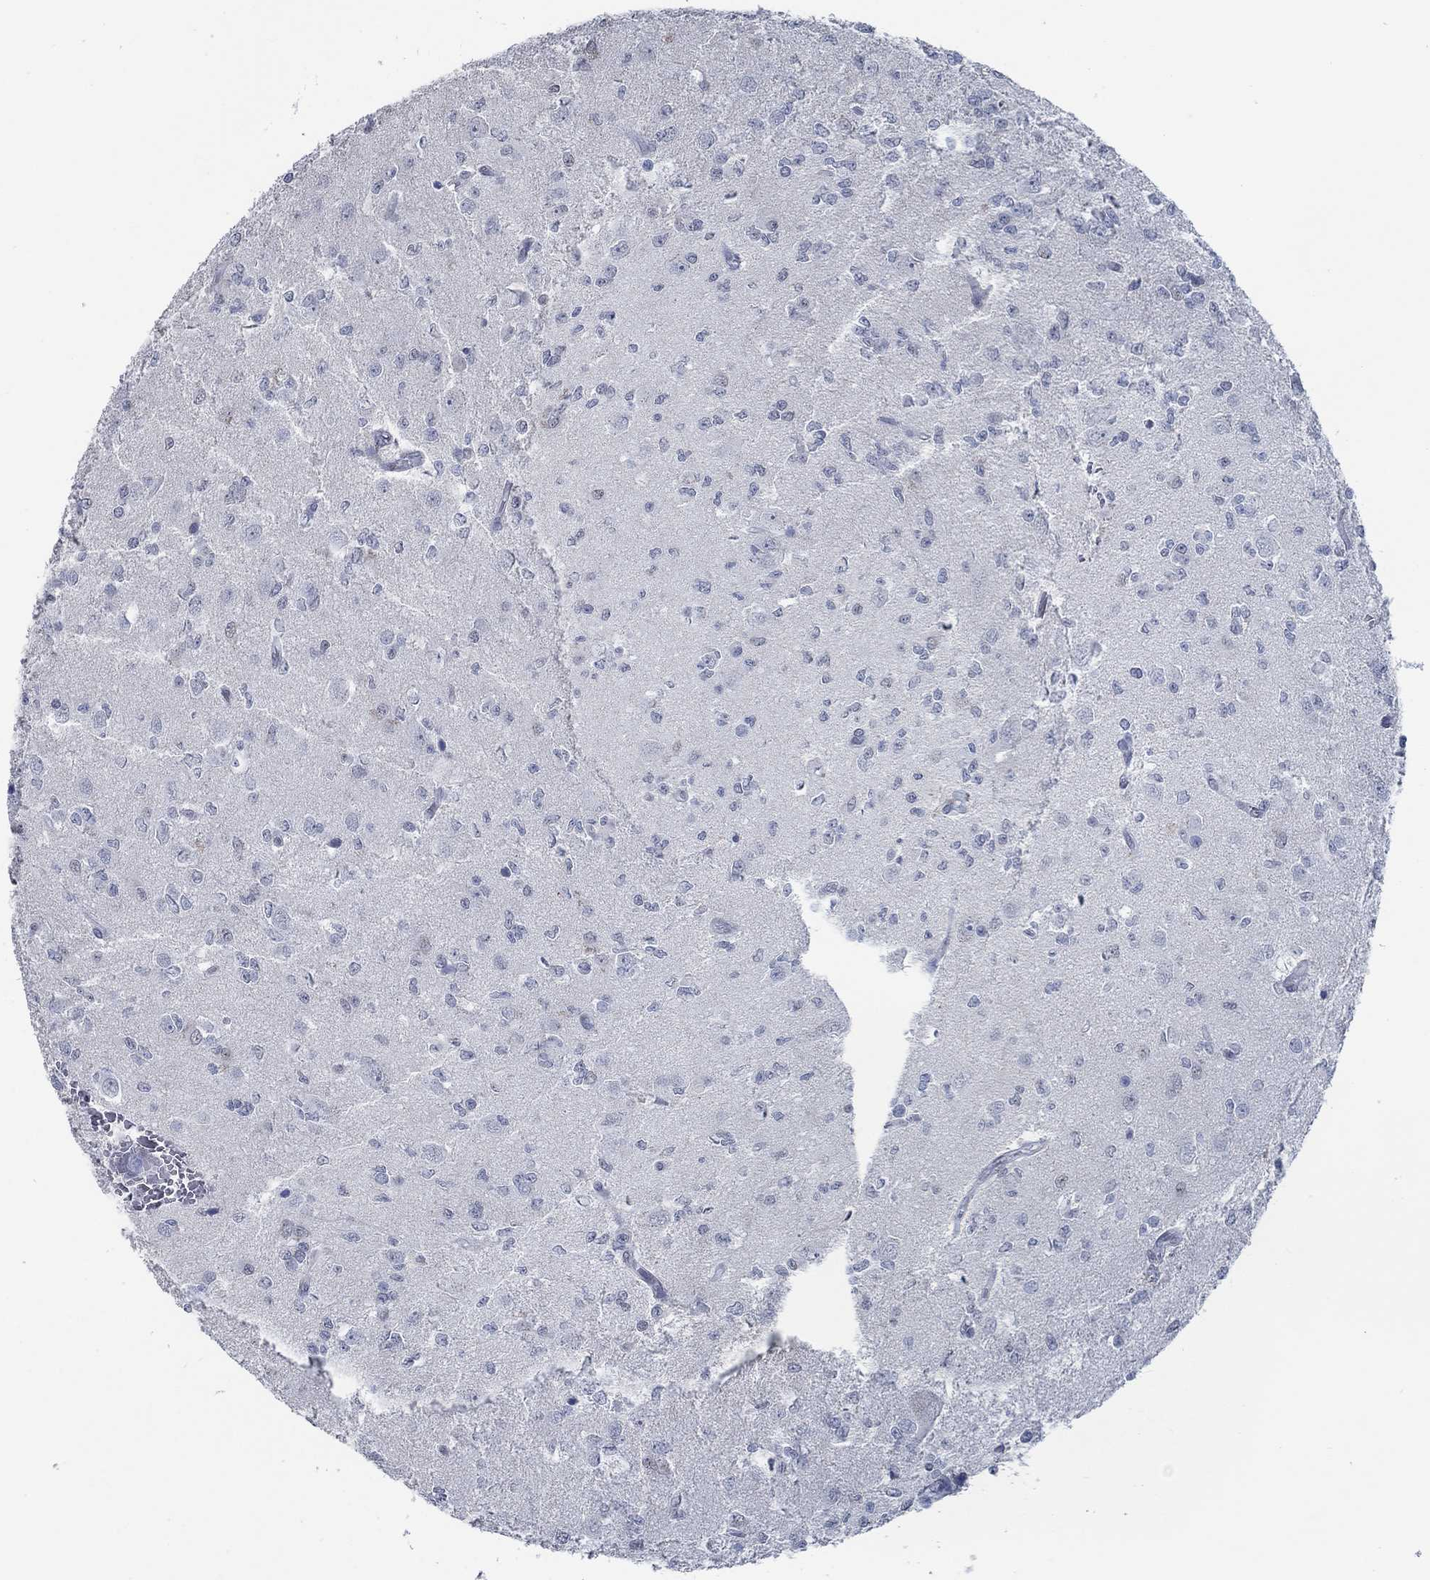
{"staining": {"intensity": "negative", "quantity": "none", "location": "none"}, "tissue": "glioma", "cell_type": "Tumor cells", "image_type": "cancer", "snomed": [{"axis": "morphology", "description": "Glioma, malignant, Low grade"}, {"axis": "topography", "description": "Brain"}], "caption": "Immunohistochemistry micrograph of neoplastic tissue: human low-grade glioma (malignant) stained with DAB (3,3'-diaminobenzidine) exhibits no significant protein expression in tumor cells.", "gene": "OBSCN", "patient": {"sex": "female", "age": 45}}